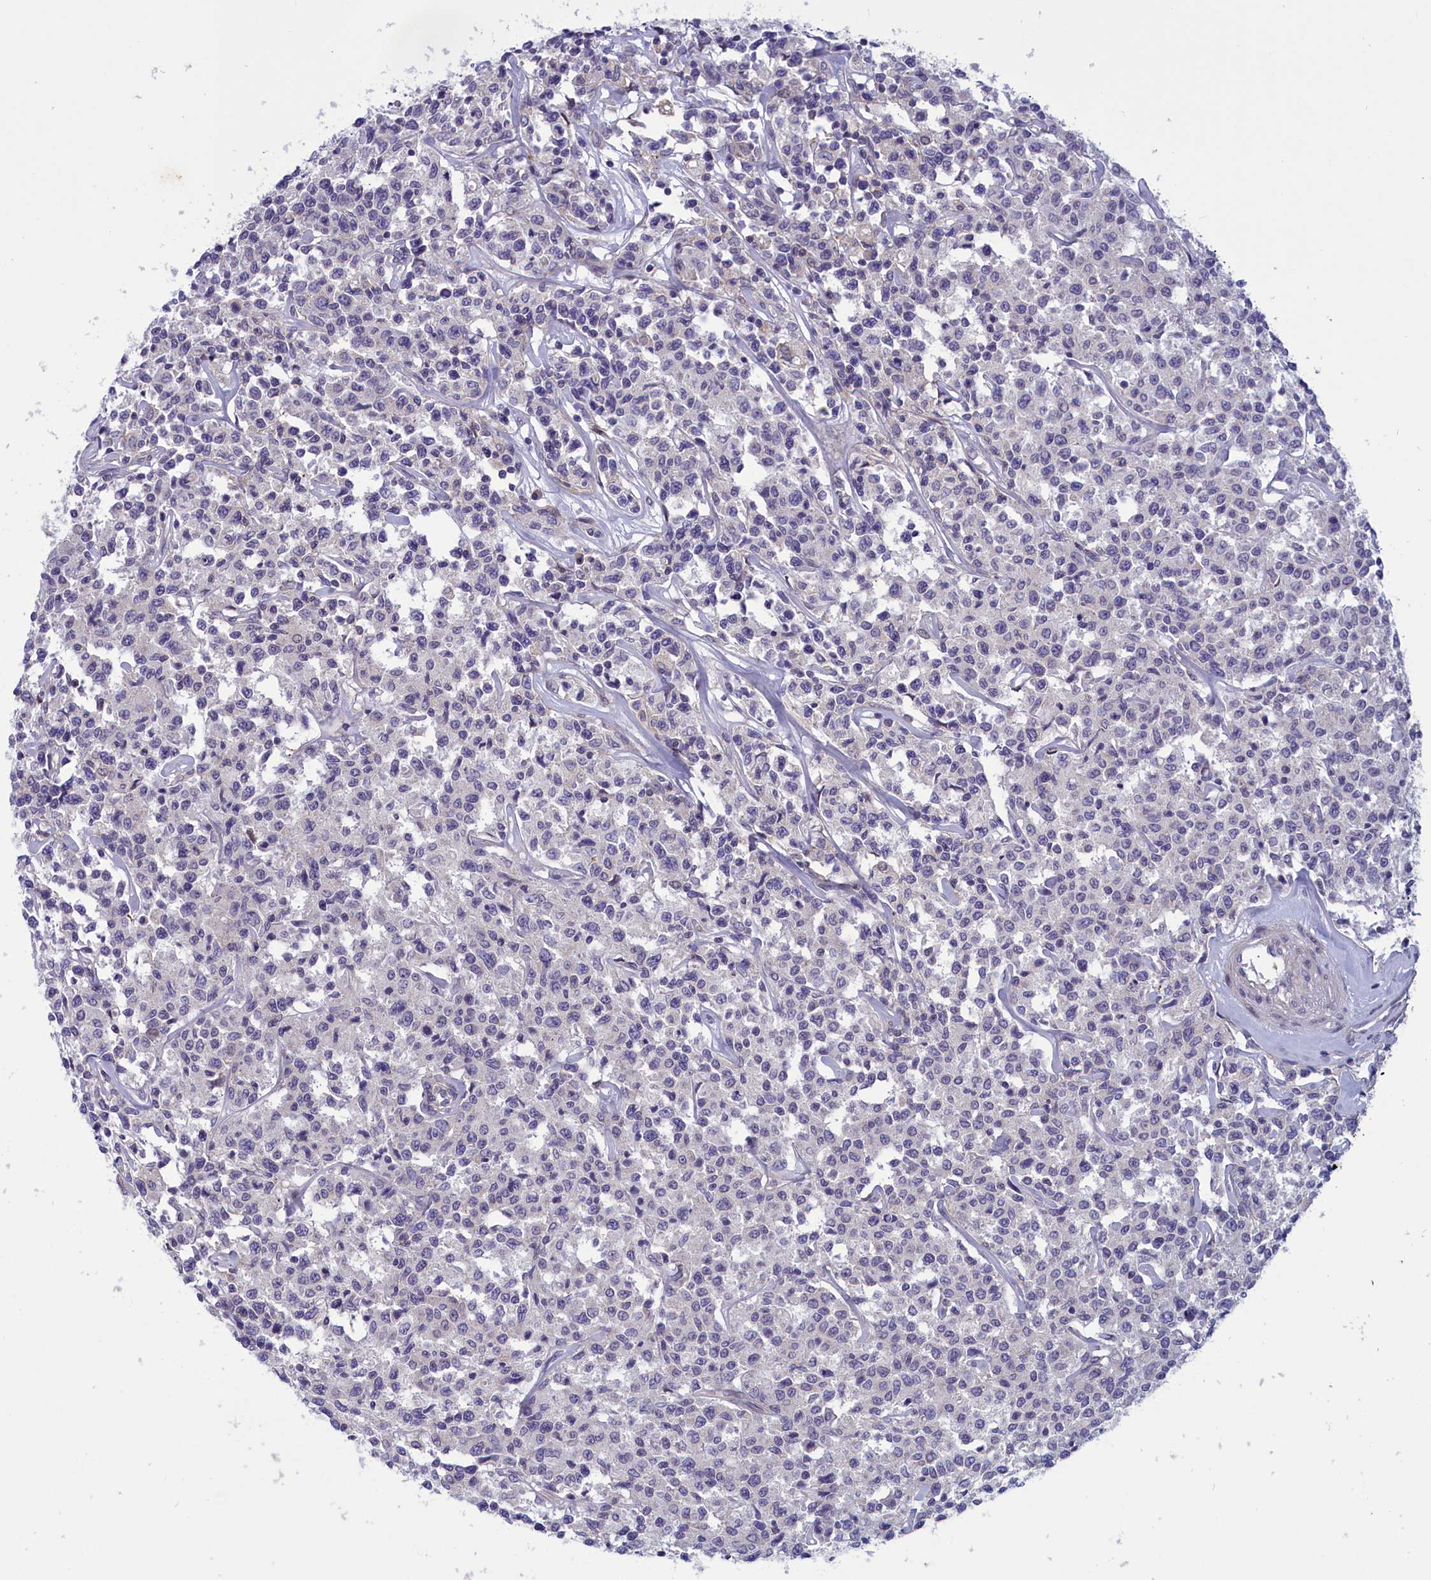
{"staining": {"intensity": "negative", "quantity": "none", "location": "none"}, "tissue": "lymphoma", "cell_type": "Tumor cells", "image_type": "cancer", "snomed": [{"axis": "morphology", "description": "Malignant lymphoma, non-Hodgkin's type, Low grade"}, {"axis": "topography", "description": "Small intestine"}], "caption": "High power microscopy photomicrograph of an IHC micrograph of lymphoma, revealing no significant positivity in tumor cells.", "gene": "CORO2A", "patient": {"sex": "female", "age": 59}}